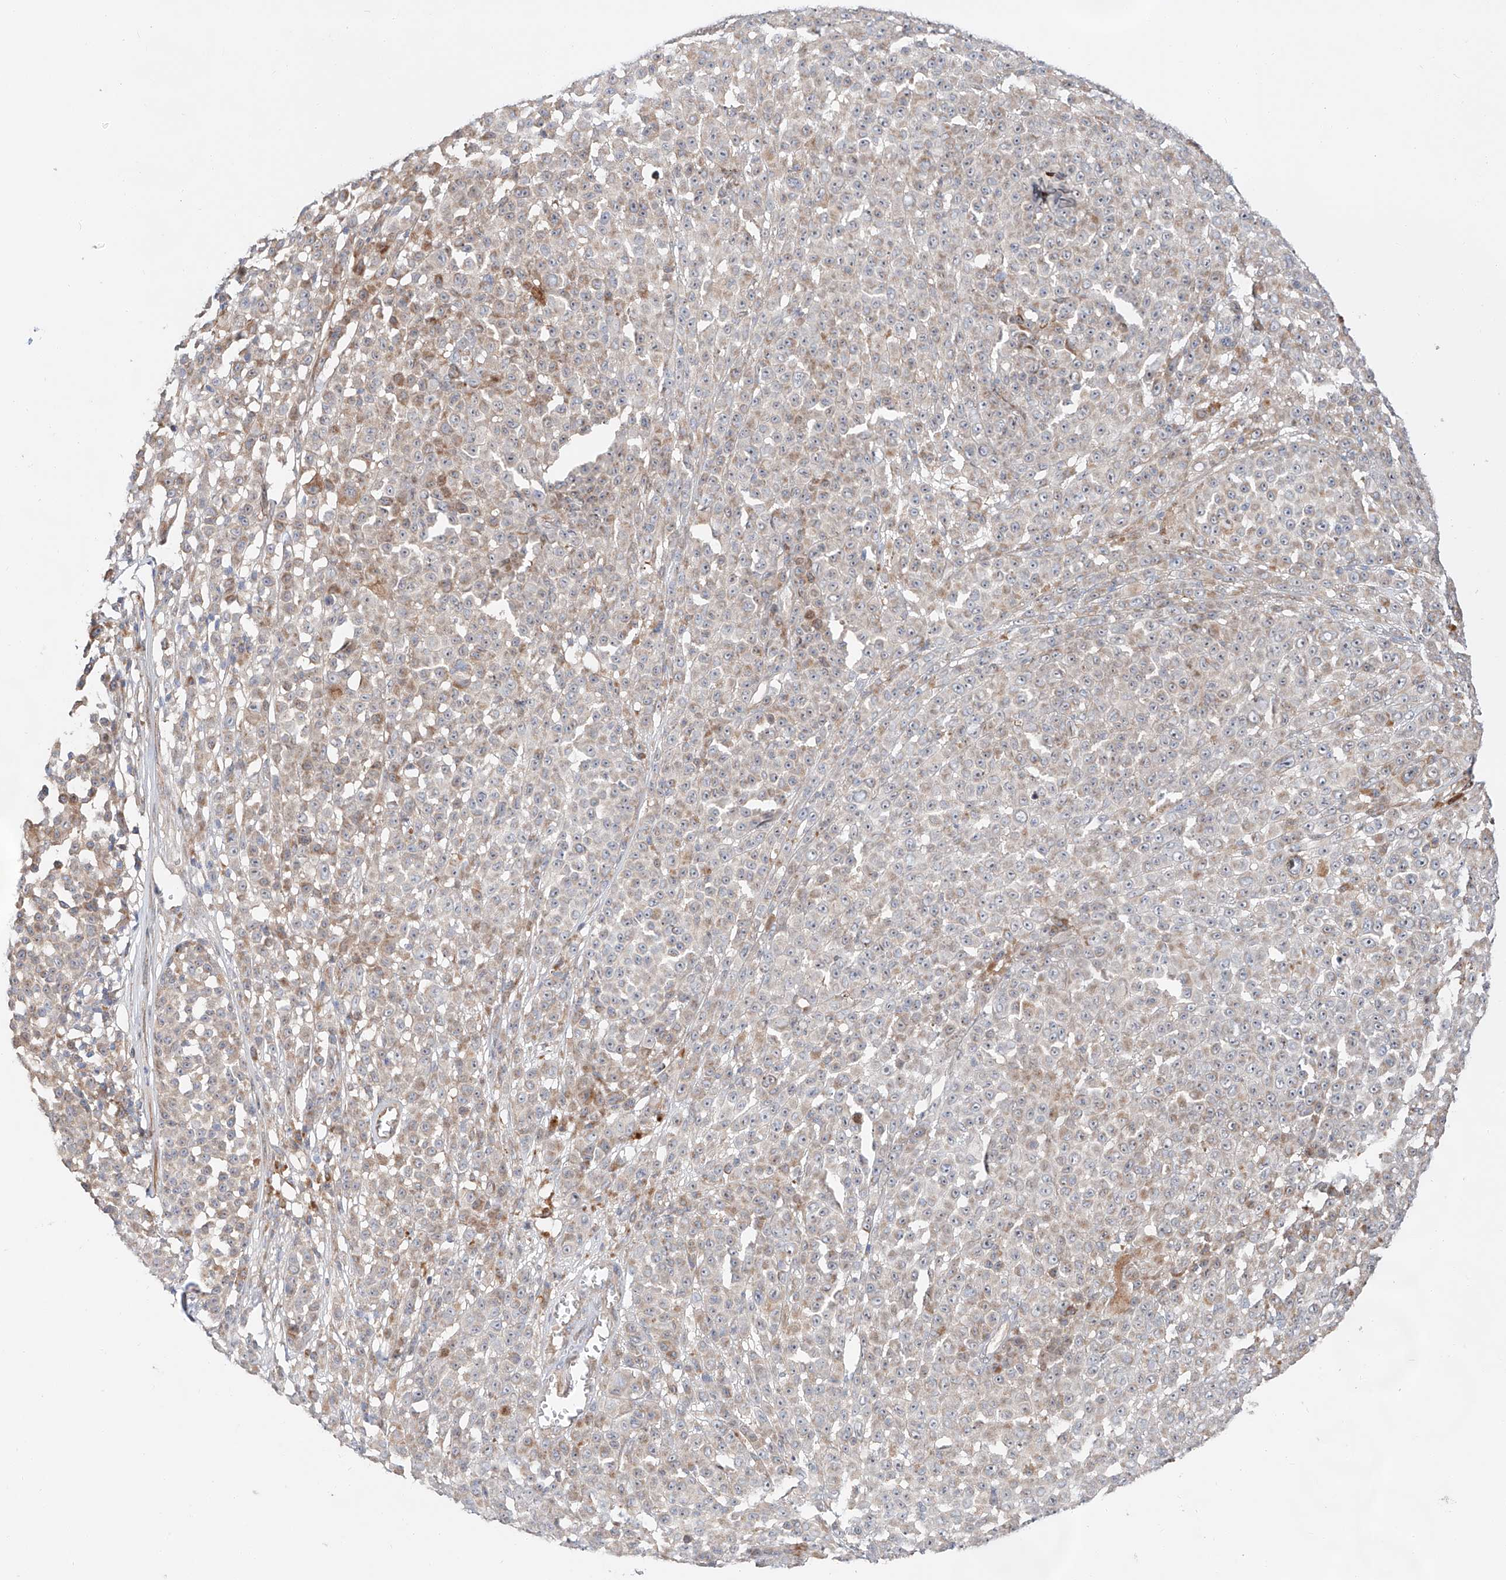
{"staining": {"intensity": "moderate", "quantity": "<25%", "location": "cytoplasmic/membranous"}, "tissue": "melanoma", "cell_type": "Tumor cells", "image_type": "cancer", "snomed": [{"axis": "morphology", "description": "Malignant melanoma, NOS"}, {"axis": "topography", "description": "Skin"}], "caption": "Moderate cytoplasmic/membranous protein expression is present in approximately <25% of tumor cells in malignant melanoma.", "gene": "USF3", "patient": {"sex": "female", "age": 94}}